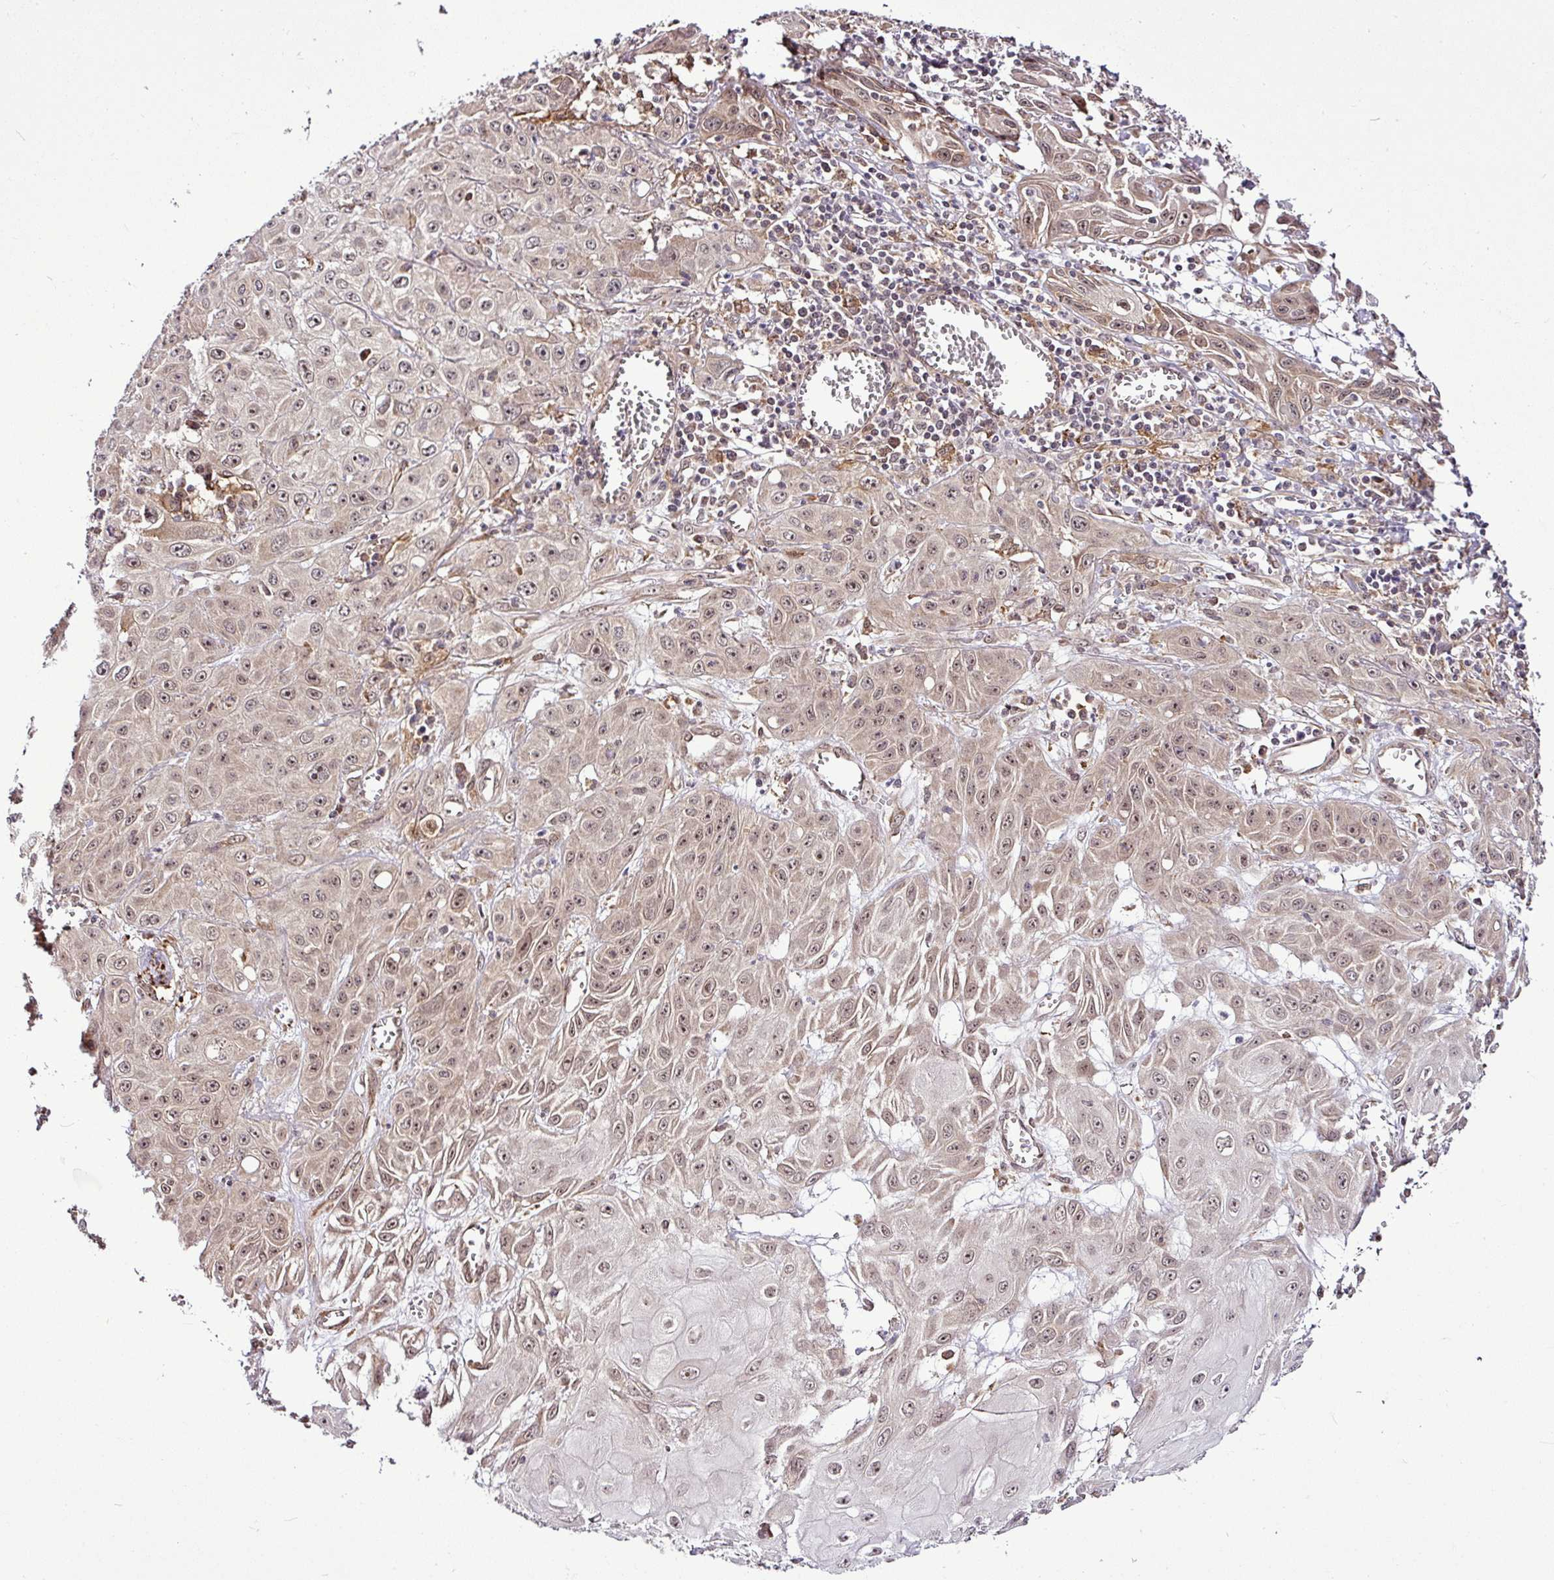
{"staining": {"intensity": "weak", "quantity": "25%-75%", "location": "nuclear"}, "tissue": "skin cancer", "cell_type": "Tumor cells", "image_type": "cancer", "snomed": [{"axis": "morphology", "description": "Squamous cell carcinoma, NOS"}, {"axis": "topography", "description": "Skin"}, {"axis": "topography", "description": "Vulva"}], "caption": "Human skin cancer stained for a protein (brown) demonstrates weak nuclear positive expression in about 25%-75% of tumor cells.", "gene": "FAM153A", "patient": {"sex": "female", "age": 71}}